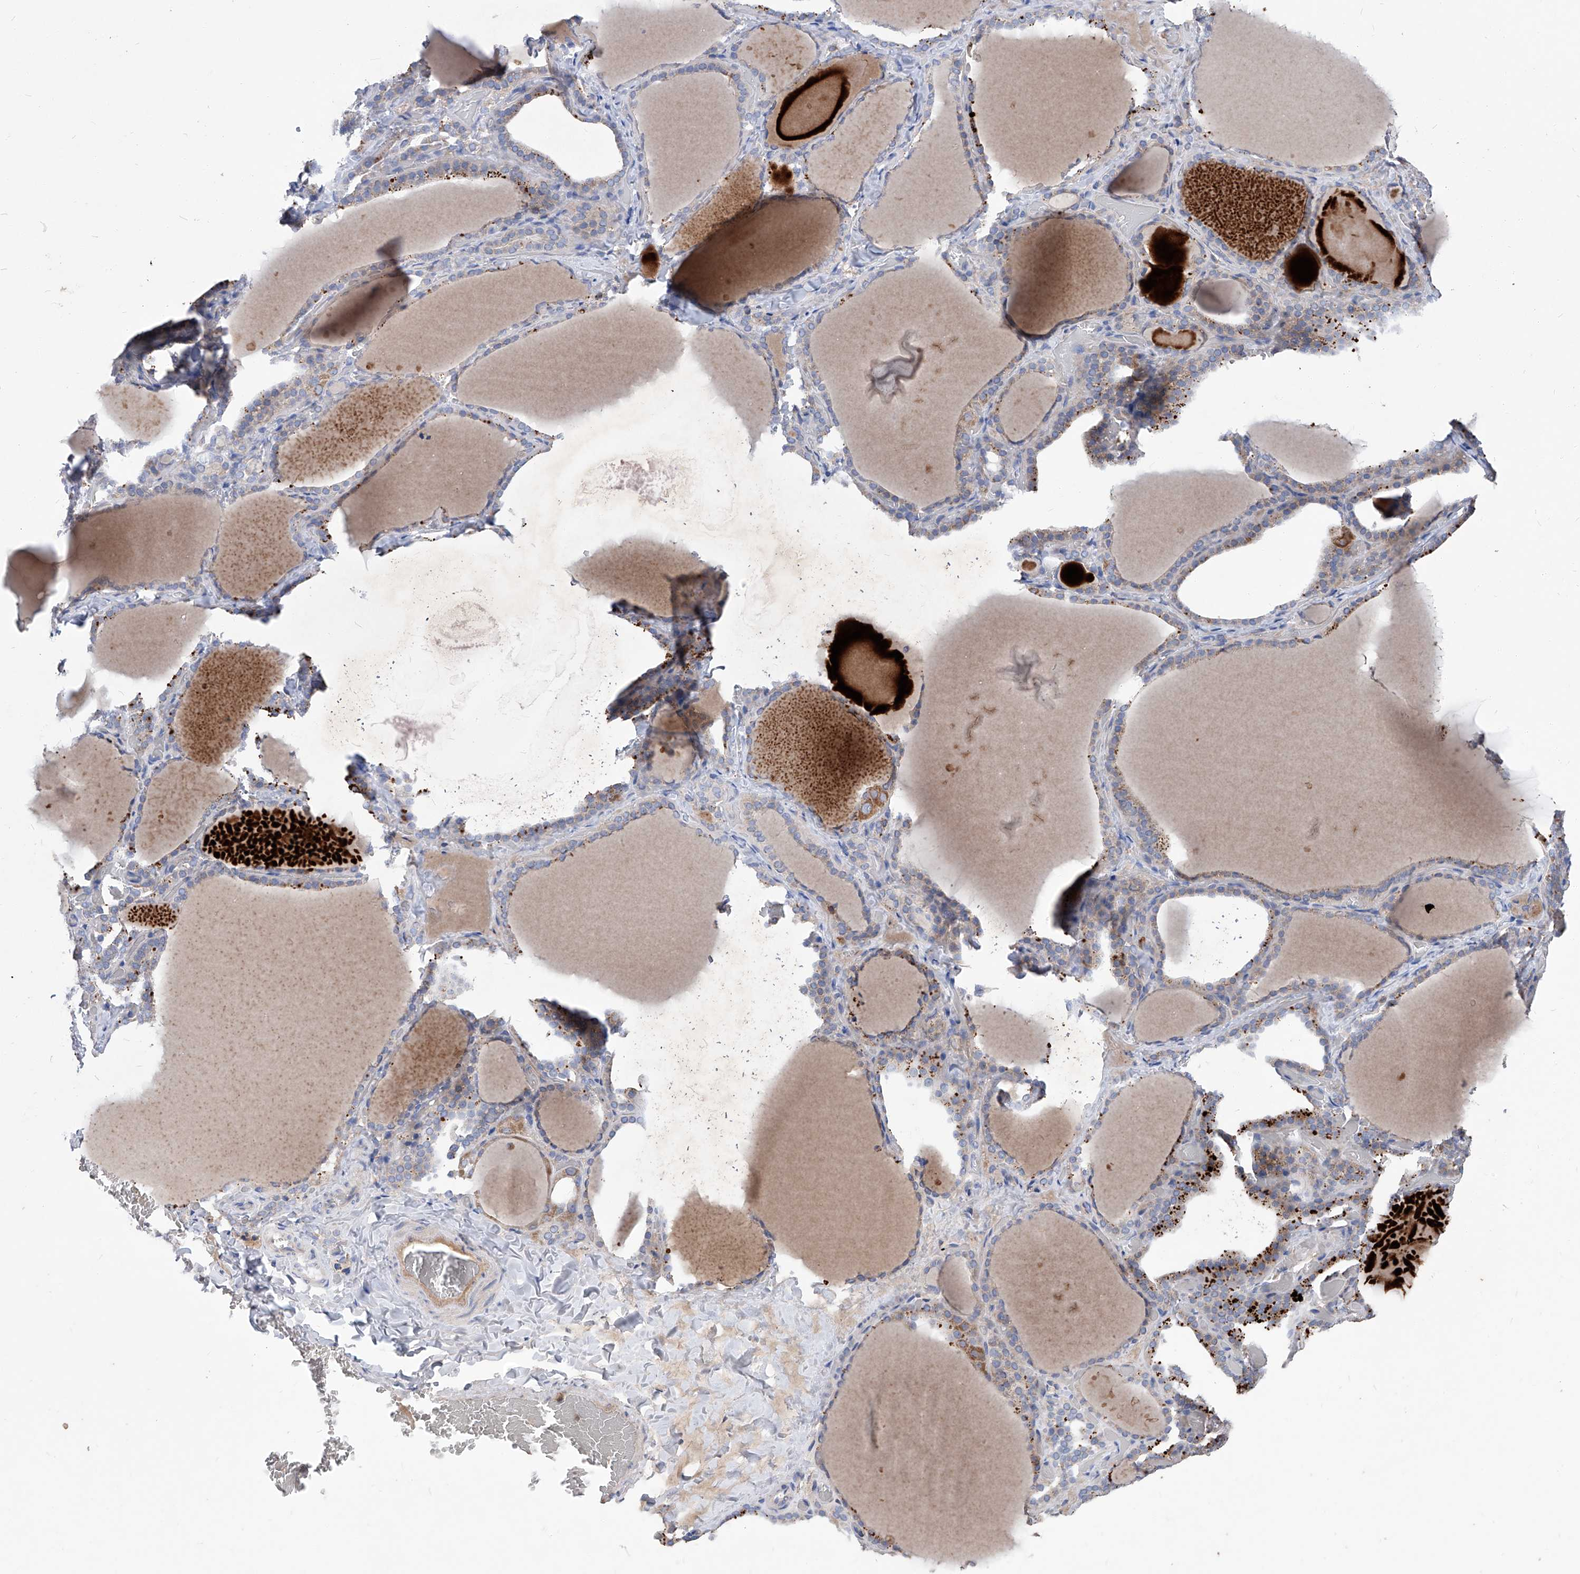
{"staining": {"intensity": "moderate", "quantity": "<25%", "location": "cytoplasmic/membranous"}, "tissue": "thyroid gland", "cell_type": "Glandular cells", "image_type": "normal", "snomed": [{"axis": "morphology", "description": "Normal tissue, NOS"}, {"axis": "topography", "description": "Thyroid gland"}], "caption": "Moderate cytoplasmic/membranous staining for a protein is identified in approximately <25% of glandular cells of unremarkable thyroid gland using immunohistochemistry.", "gene": "EPHA8", "patient": {"sex": "female", "age": 22}}